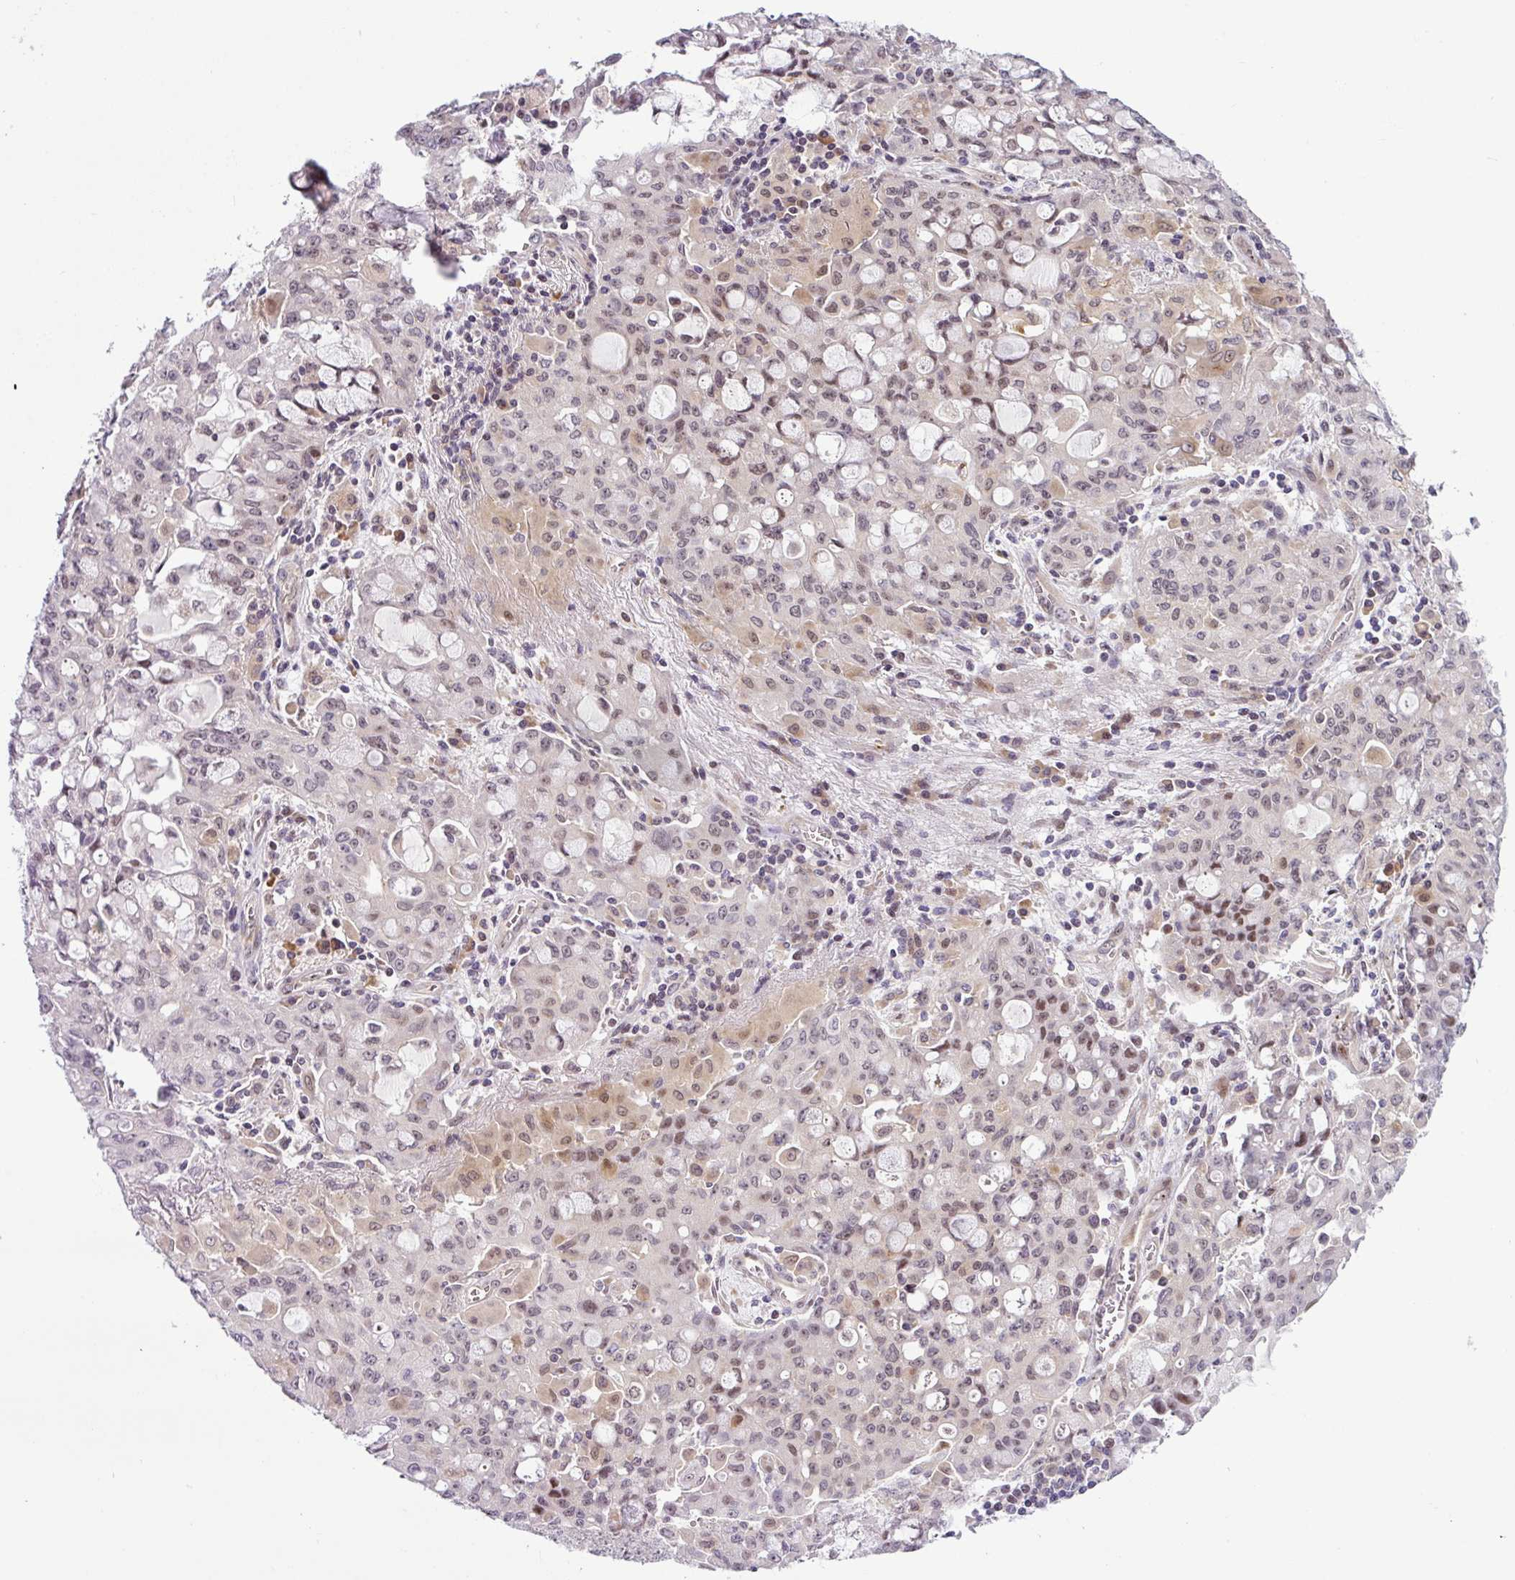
{"staining": {"intensity": "weak", "quantity": ">75%", "location": "nuclear"}, "tissue": "lung cancer", "cell_type": "Tumor cells", "image_type": "cancer", "snomed": [{"axis": "morphology", "description": "Adenocarcinoma, NOS"}, {"axis": "topography", "description": "Lung"}], "caption": "Protein expression by immunohistochemistry reveals weak nuclear expression in about >75% of tumor cells in lung adenocarcinoma. The staining was performed using DAB, with brown indicating positive protein expression. Nuclei are stained blue with hematoxylin.", "gene": "NDUFB2", "patient": {"sex": "female", "age": 44}}